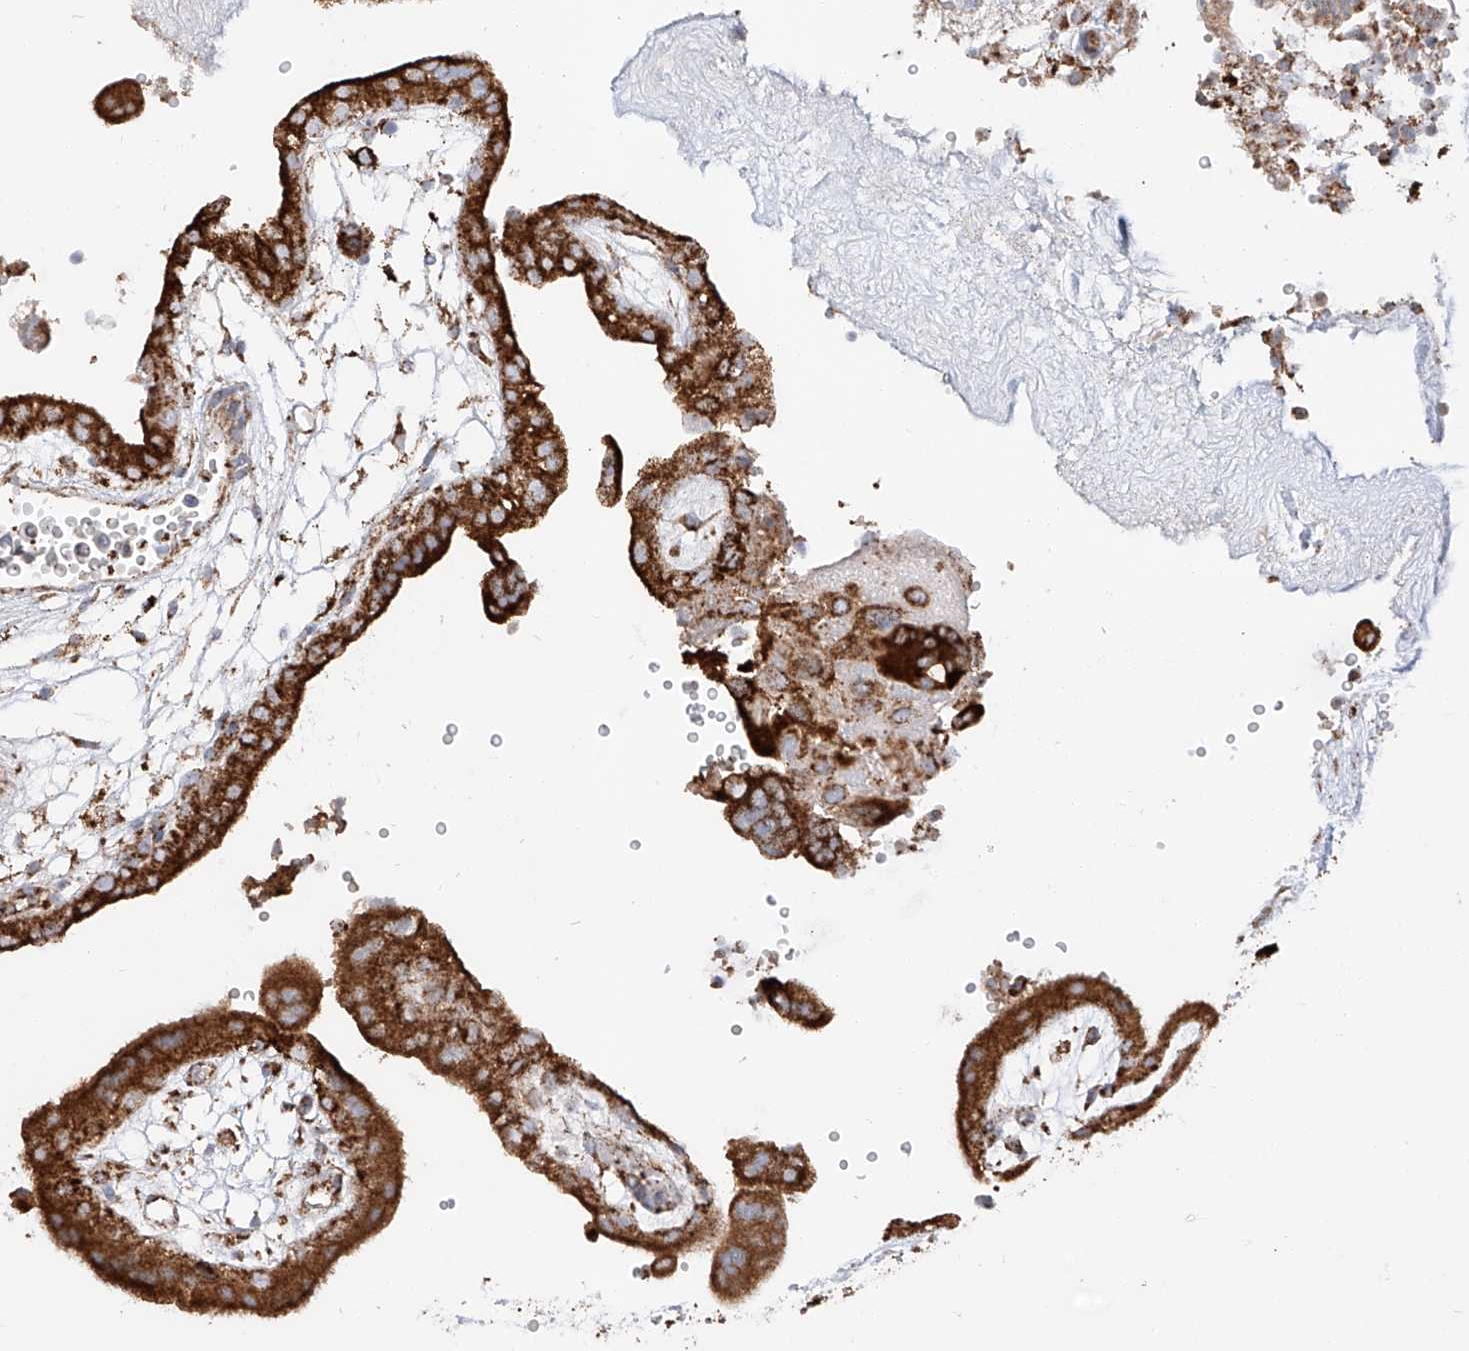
{"staining": {"intensity": "moderate", "quantity": ">75%", "location": "cytoplasmic/membranous"}, "tissue": "placenta", "cell_type": "Decidual cells", "image_type": "normal", "snomed": [{"axis": "morphology", "description": "Normal tissue, NOS"}, {"axis": "topography", "description": "Placenta"}], "caption": "The photomicrograph displays staining of normal placenta, revealing moderate cytoplasmic/membranous protein expression (brown color) within decidual cells.", "gene": "TTC27", "patient": {"sex": "female", "age": 18}}